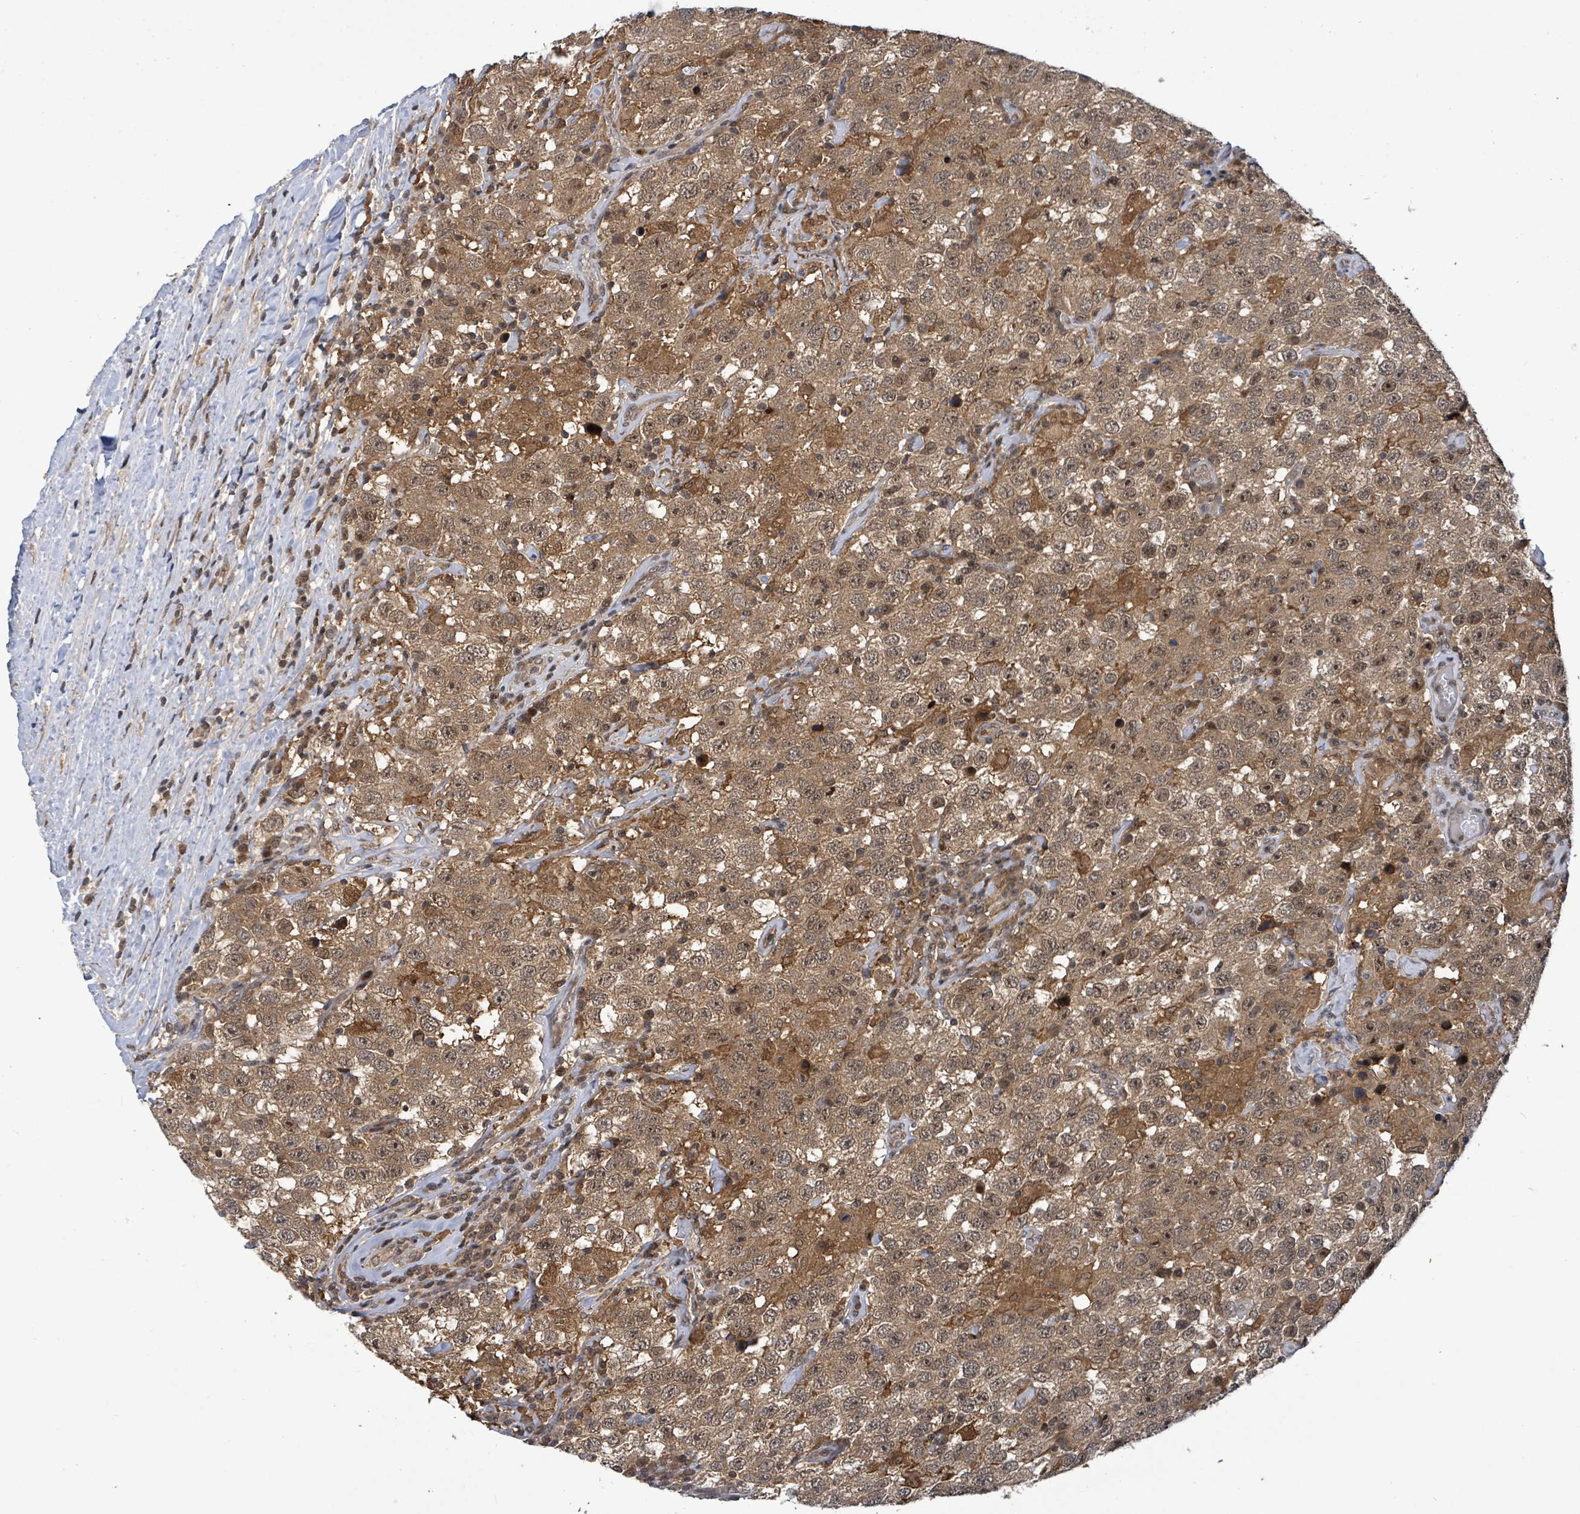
{"staining": {"intensity": "moderate", "quantity": ">75%", "location": "cytoplasmic/membranous,nuclear"}, "tissue": "testis cancer", "cell_type": "Tumor cells", "image_type": "cancer", "snomed": [{"axis": "morphology", "description": "Seminoma, NOS"}, {"axis": "topography", "description": "Testis"}], "caption": "Immunohistochemical staining of human testis cancer reveals medium levels of moderate cytoplasmic/membranous and nuclear staining in about >75% of tumor cells.", "gene": "FBXO6", "patient": {"sex": "male", "age": 41}}